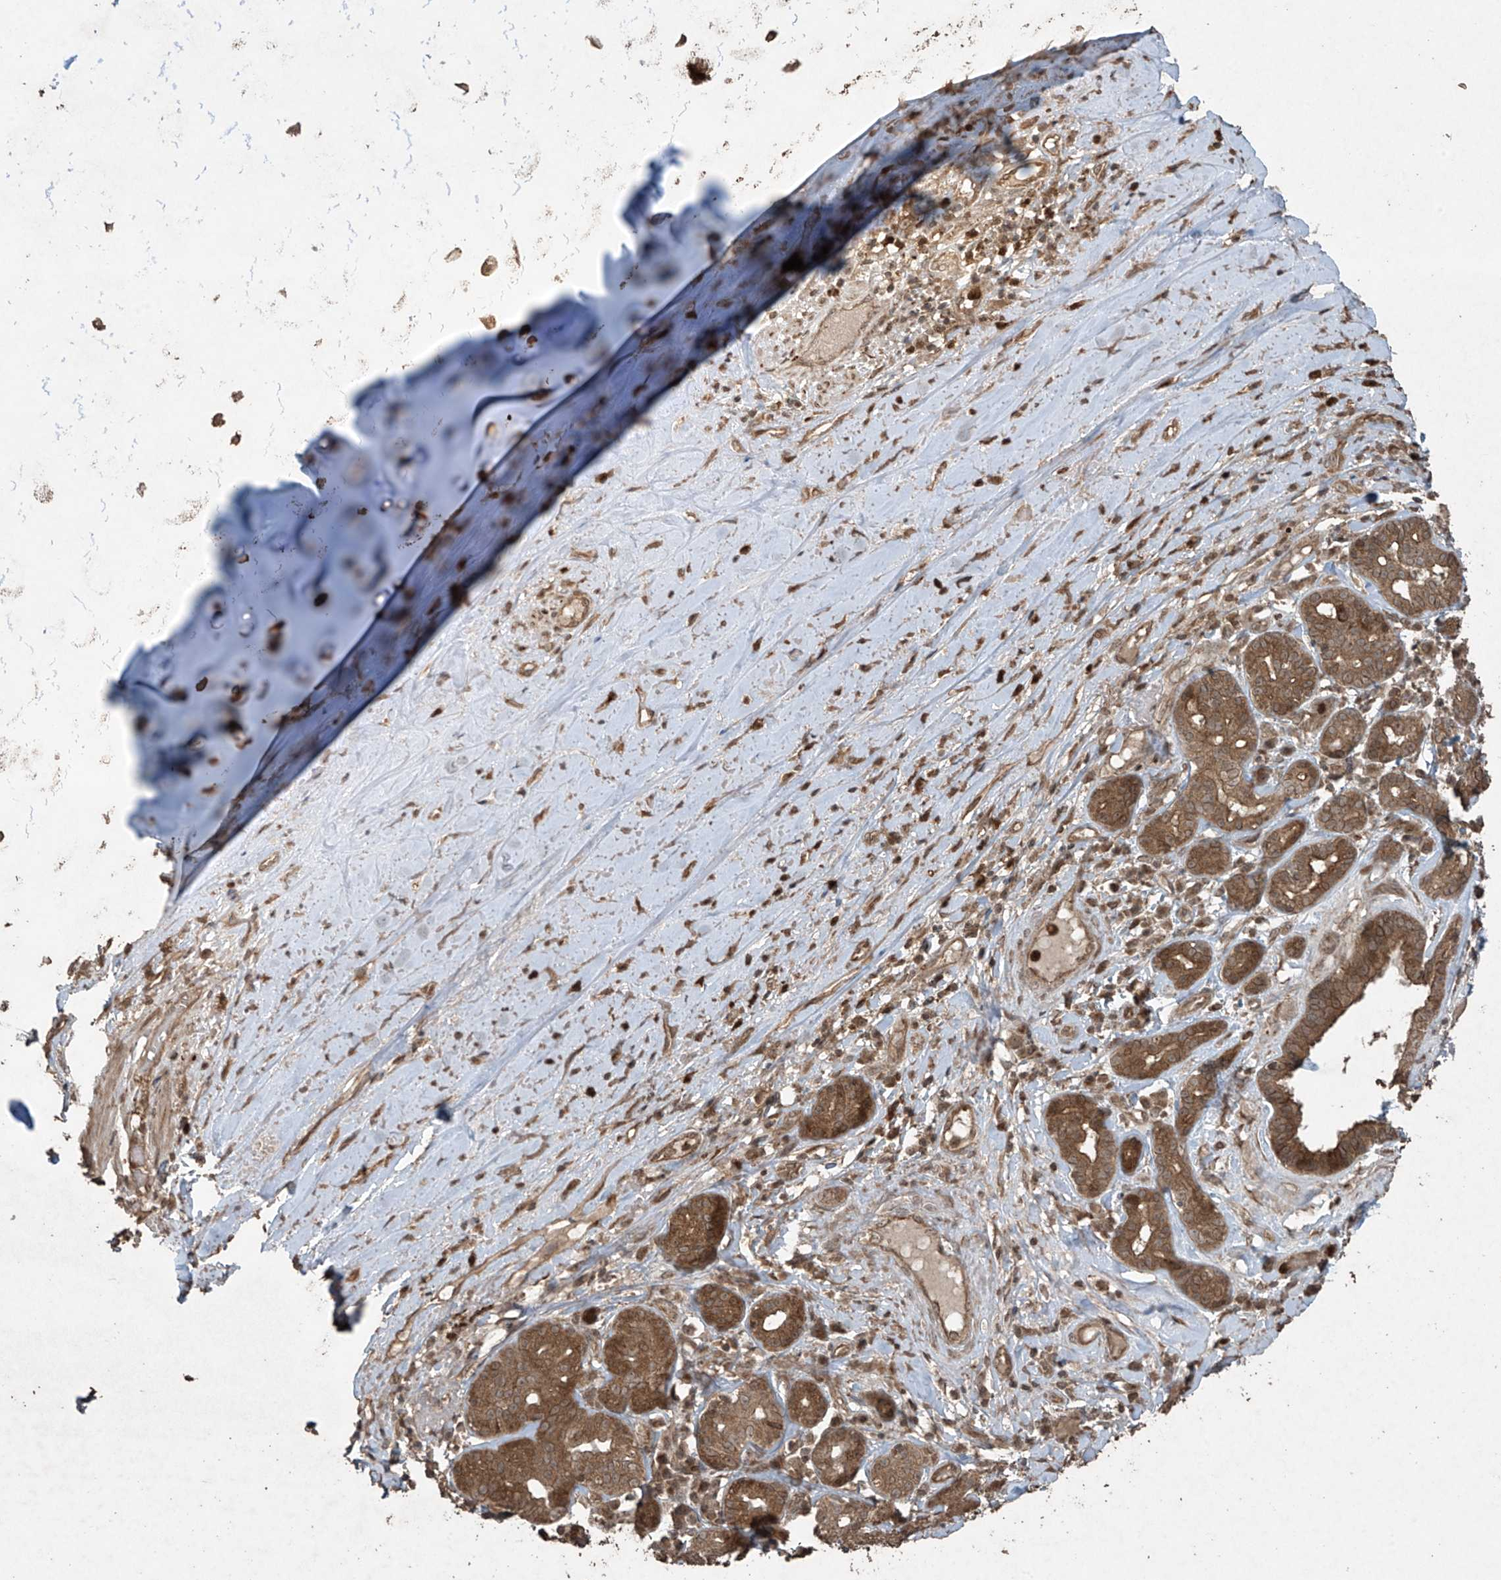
{"staining": {"intensity": "strong", "quantity": ">75%", "location": "cytoplasmic/membranous"}, "tissue": "adipose tissue", "cell_type": "Adipocytes", "image_type": "normal", "snomed": [{"axis": "morphology", "description": "Normal tissue, NOS"}, {"axis": "morphology", "description": "Basal cell carcinoma"}, {"axis": "topography", "description": "Cartilage tissue"}, {"axis": "topography", "description": "Nasopharynx"}, {"axis": "topography", "description": "Oral tissue"}], "caption": "Immunohistochemistry image of benign human adipose tissue stained for a protein (brown), which exhibits high levels of strong cytoplasmic/membranous positivity in about >75% of adipocytes.", "gene": "PGPEP1", "patient": {"sex": "female", "age": 77}}